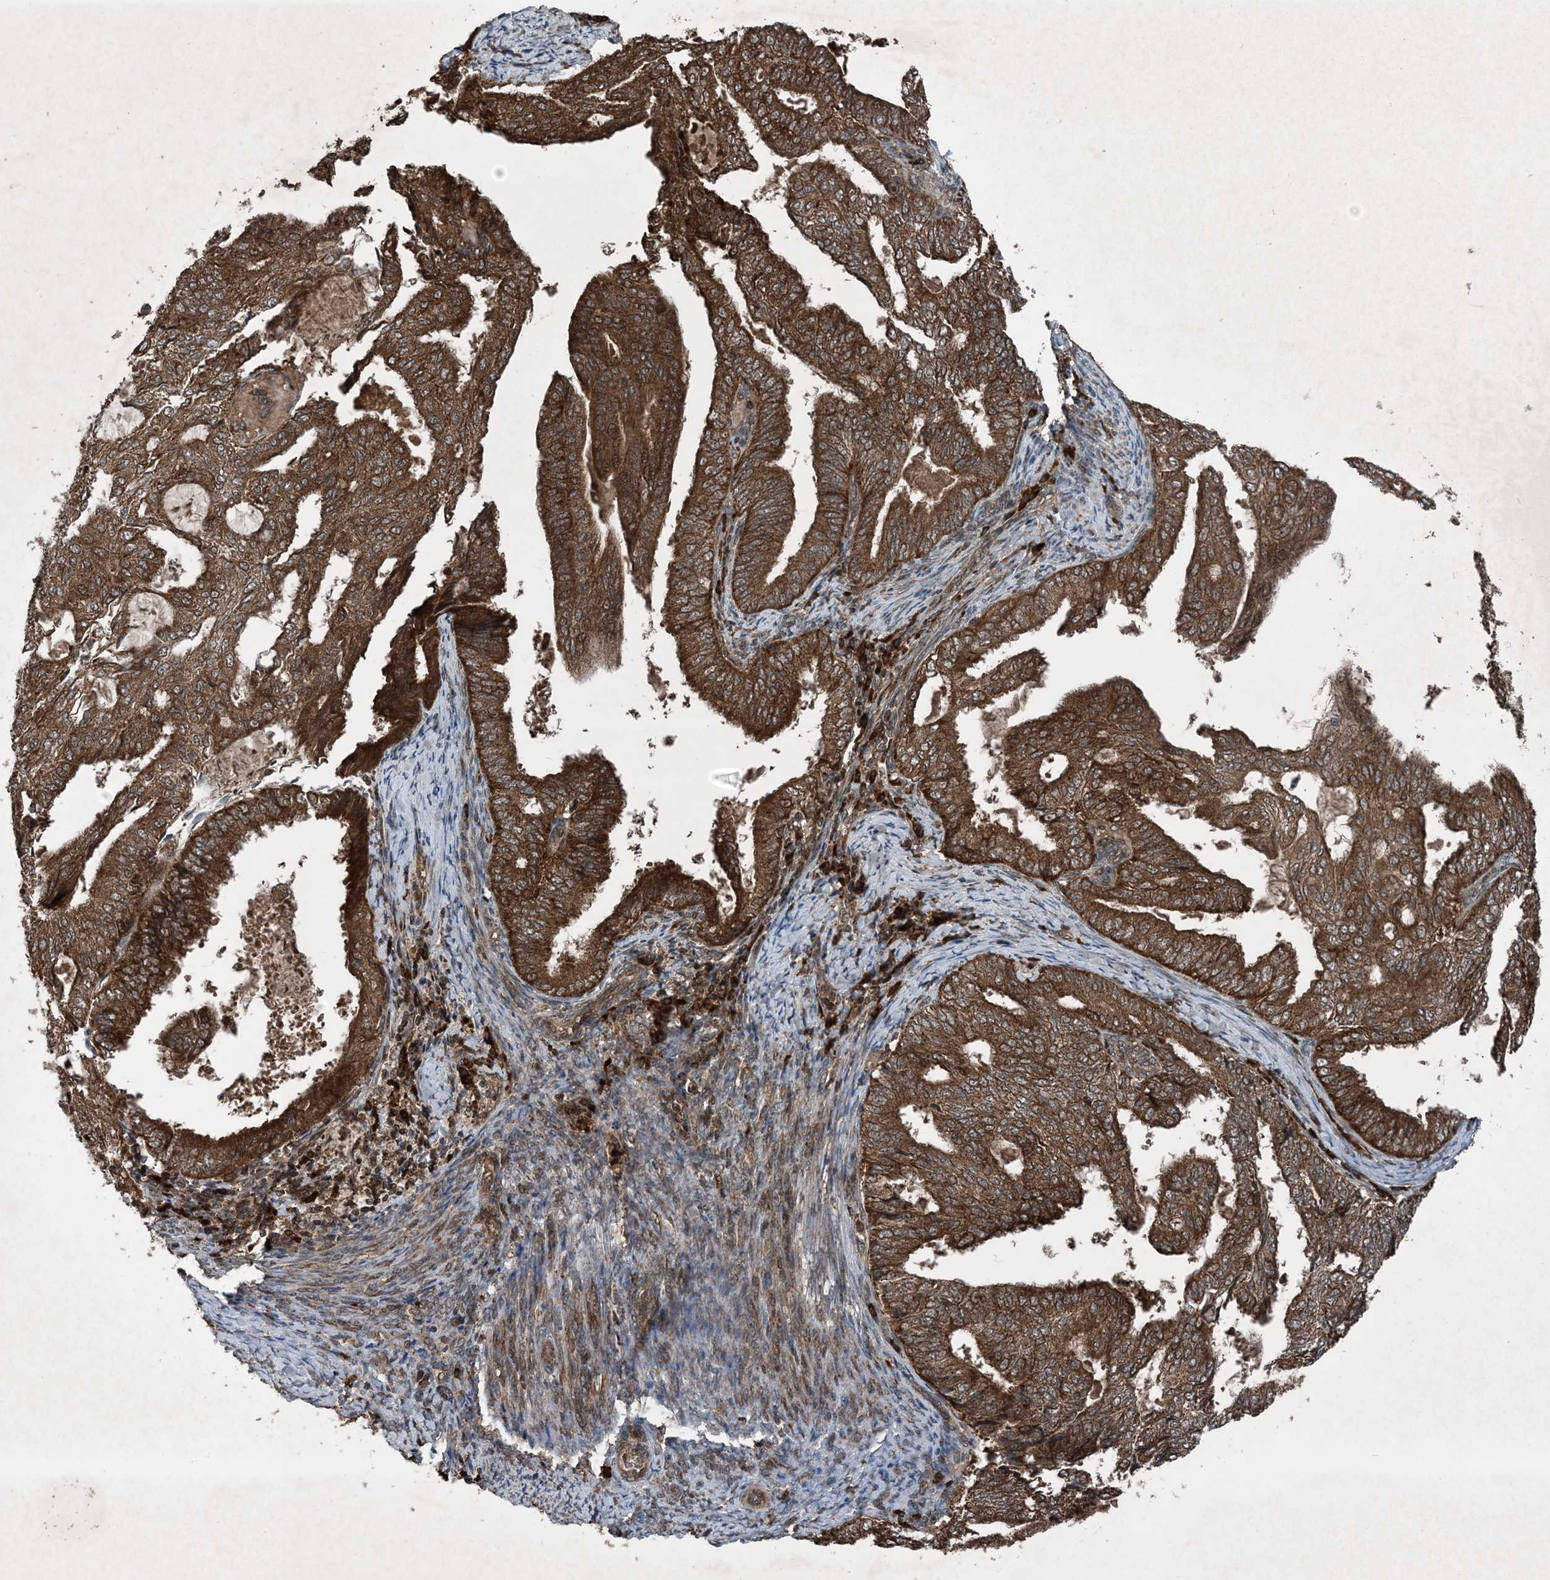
{"staining": {"intensity": "strong", "quantity": ">75%", "location": "cytoplasmic/membranous"}, "tissue": "endometrial cancer", "cell_type": "Tumor cells", "image_type": "cancer", "snomed": [{"axis": "morphology", "description": "Adenocarcinoma, NOS"}, {"axis": "topography", "description": "Endometrium"}], "caption": "About >75% of tumor cells in adenocarcinoma (endometrial) display strong cytoplasmic/membranous protein expression as visualized by brown immunohistochemical staining.", "gene": "GNG5", "patient": {"sex": "female", "age": 58}}